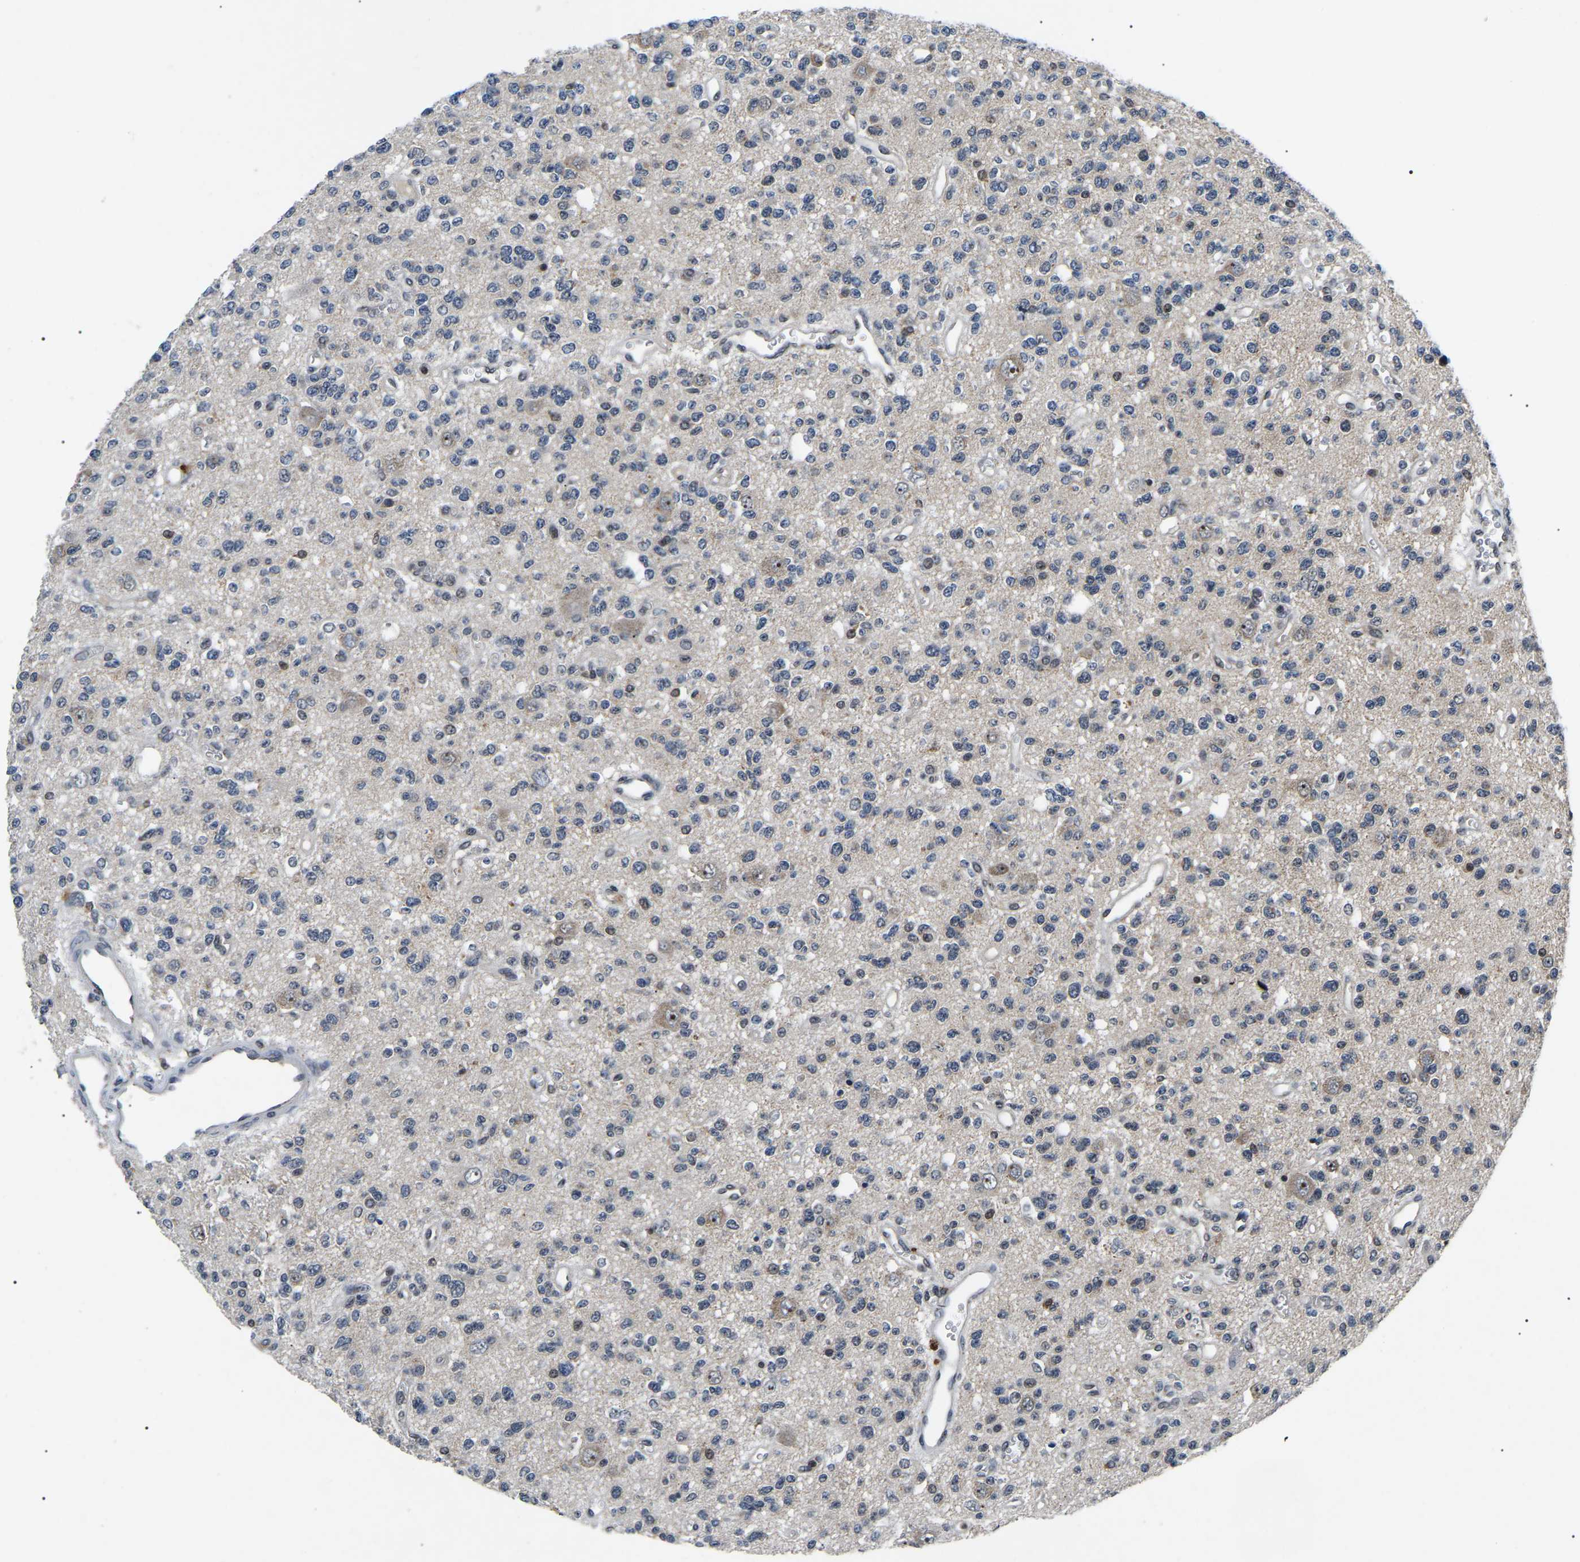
{"staining": {"intensity": "negative", "quantity": "none", "location": "none"}, "tissue": "glioma", "cell_type": "Tumor cells", "image_type": "cancer", "snomed": [{"axis": "morphology", "description": "Glioma, malignant, Low grade"}, {"axis": "topography", "description": "Brain"}], "caption": "Immunohistochemical staining of human malignant glioma (low-grade) demonstrates no significant staining in tumor cells.", "gene": "RBM28", "patient": {"sex": "male", "age": 38}}